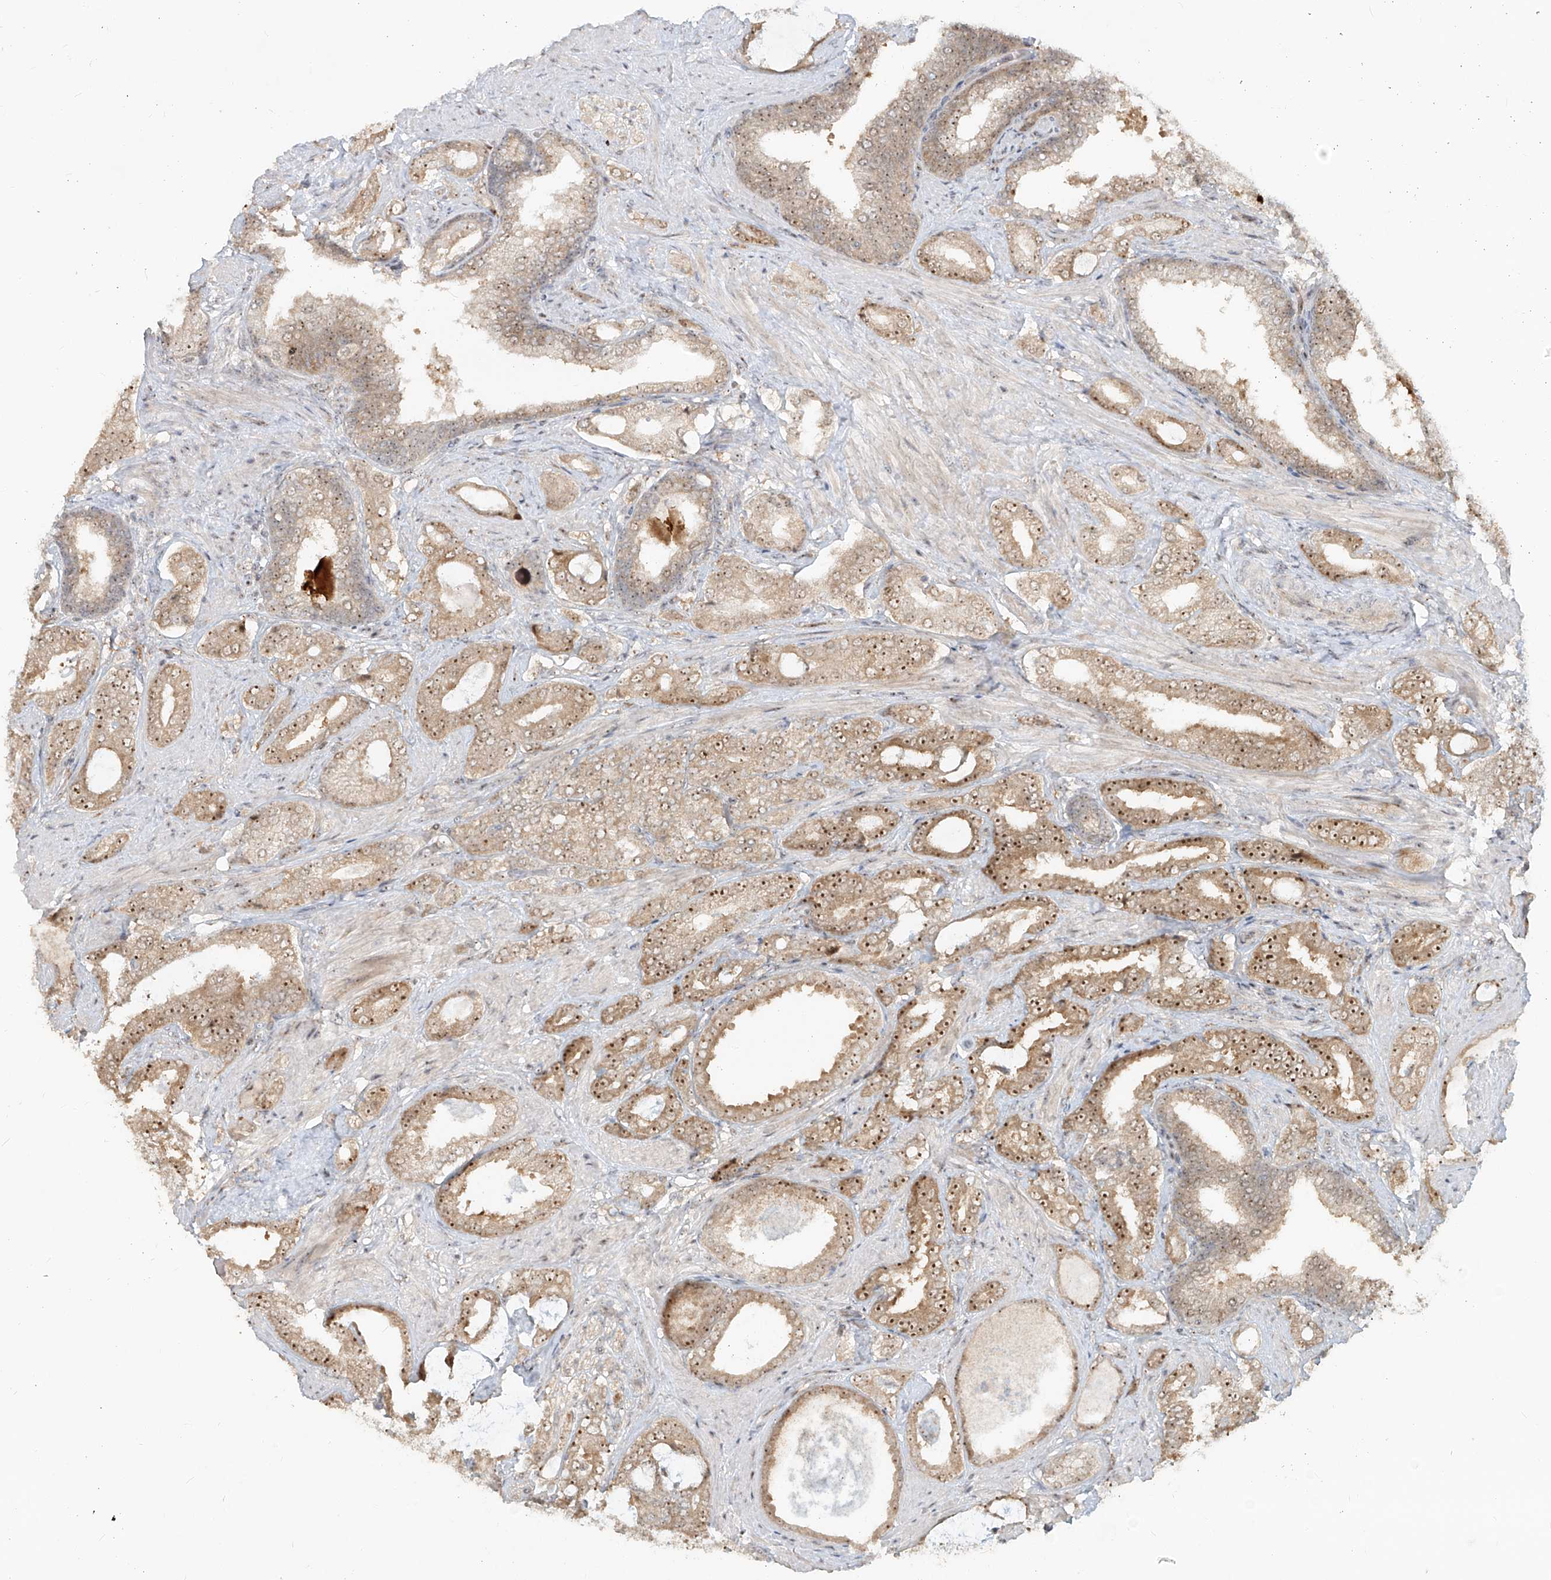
{"staining": {"intensity": "moderate", "quantity": ">75%", "location": "cytoplasmic/membranous,nuclear"}, "tissue": "prostate cancer", "cell_type": "Tumor cells", "image_type": "cancer", "snomed": [{"axis": "morphology", "description": "Adenocarcinoma, Low grade"}, {"axis": "topography", "description": "Prostate"}], "caption": "Brown immunohistochemical staining in prostate adenocarcinoma (low-grade) shows moderate cytoplasmic/membranous and nuclear expression in about >75% of tumor cells.", "gene": "BYSL", "patient": {"sex": "male", "age": 71}}